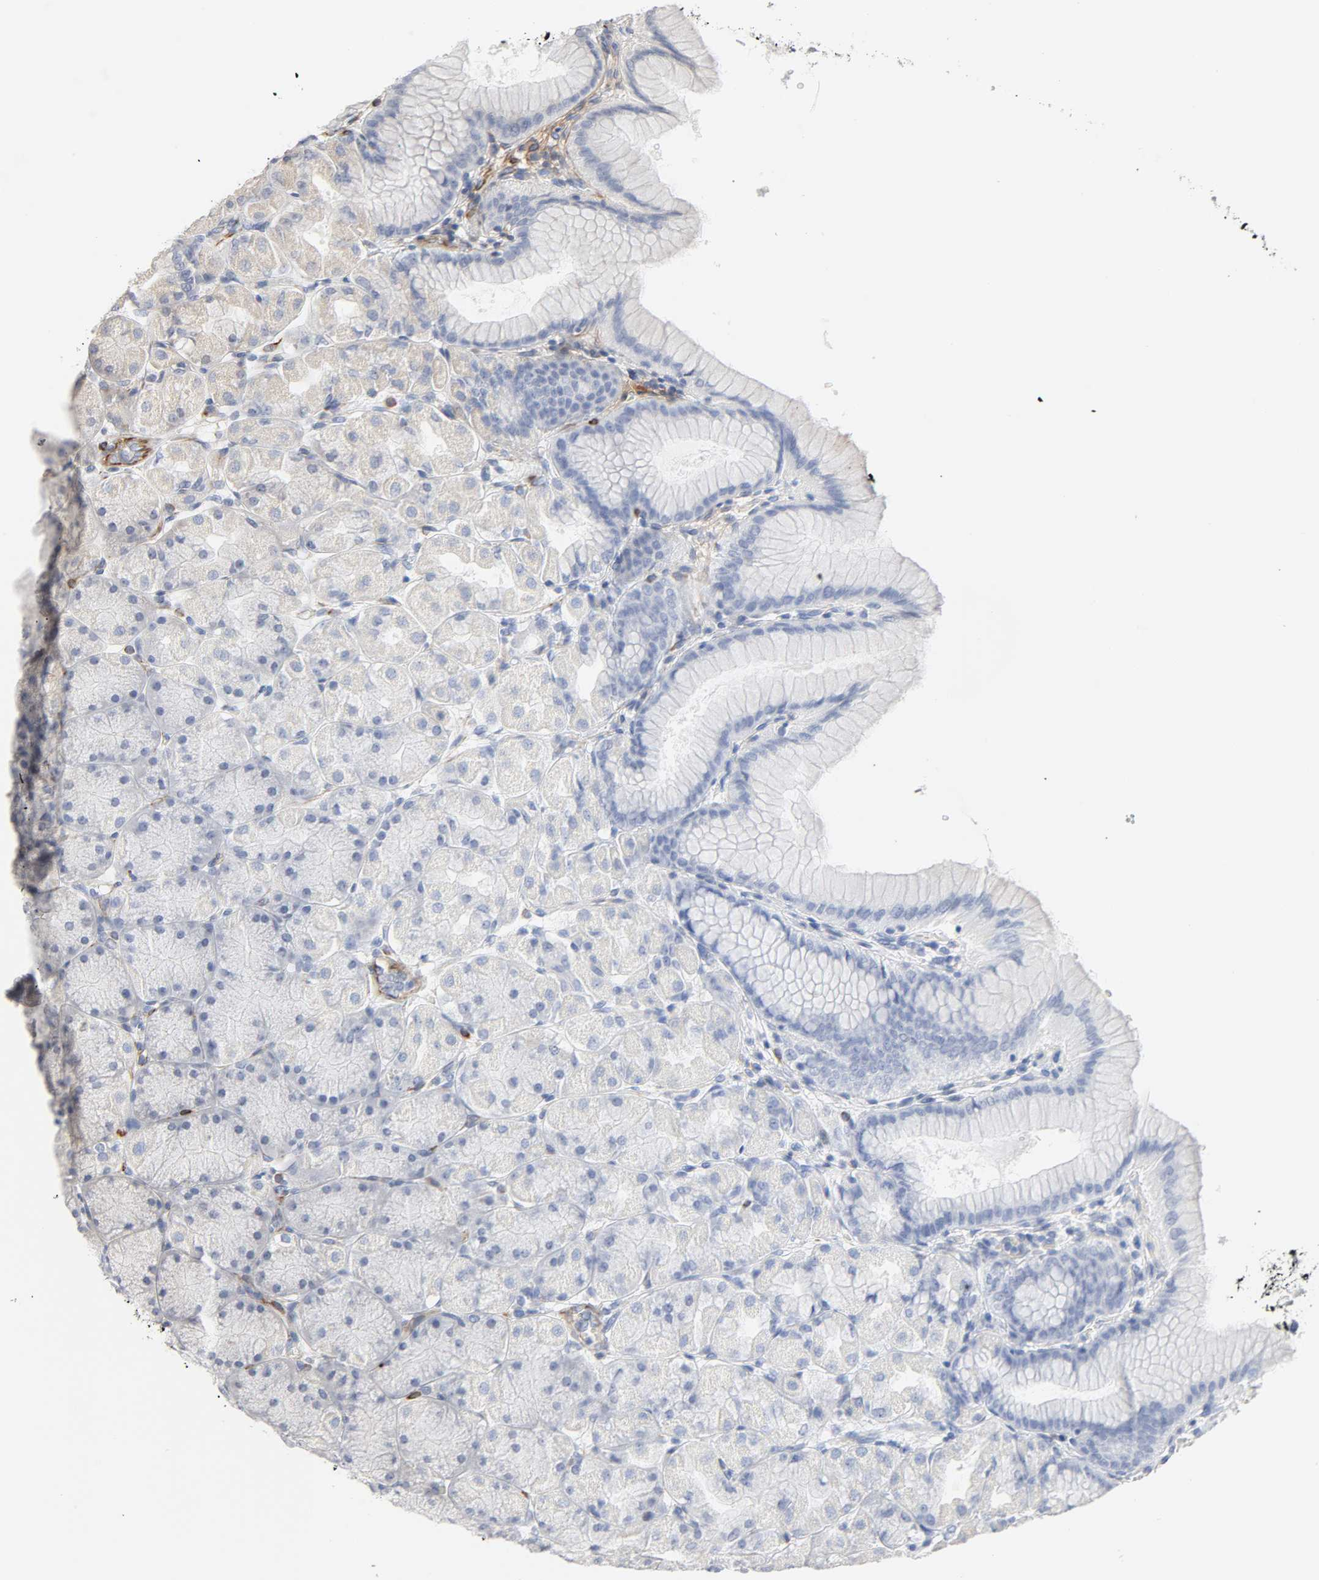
{"staining": {"intensity": "negative", "quantity": "none", "location": "none"}, "tissue": "stomach", "cell_type": "Glandular cells", "image_type": "normal", "snomed": [{"axis": "morphology", "description": "Normal tissue, NOS"}, {"axis": "topography", "description": "Stomach, upper"}], "caption": "This is an immunohistochemistry micrograph of benign human stomach. There is no positivity in glandular cells.", "gene": "FAM118A", "patient": {"sex": "female", "age": 56}}